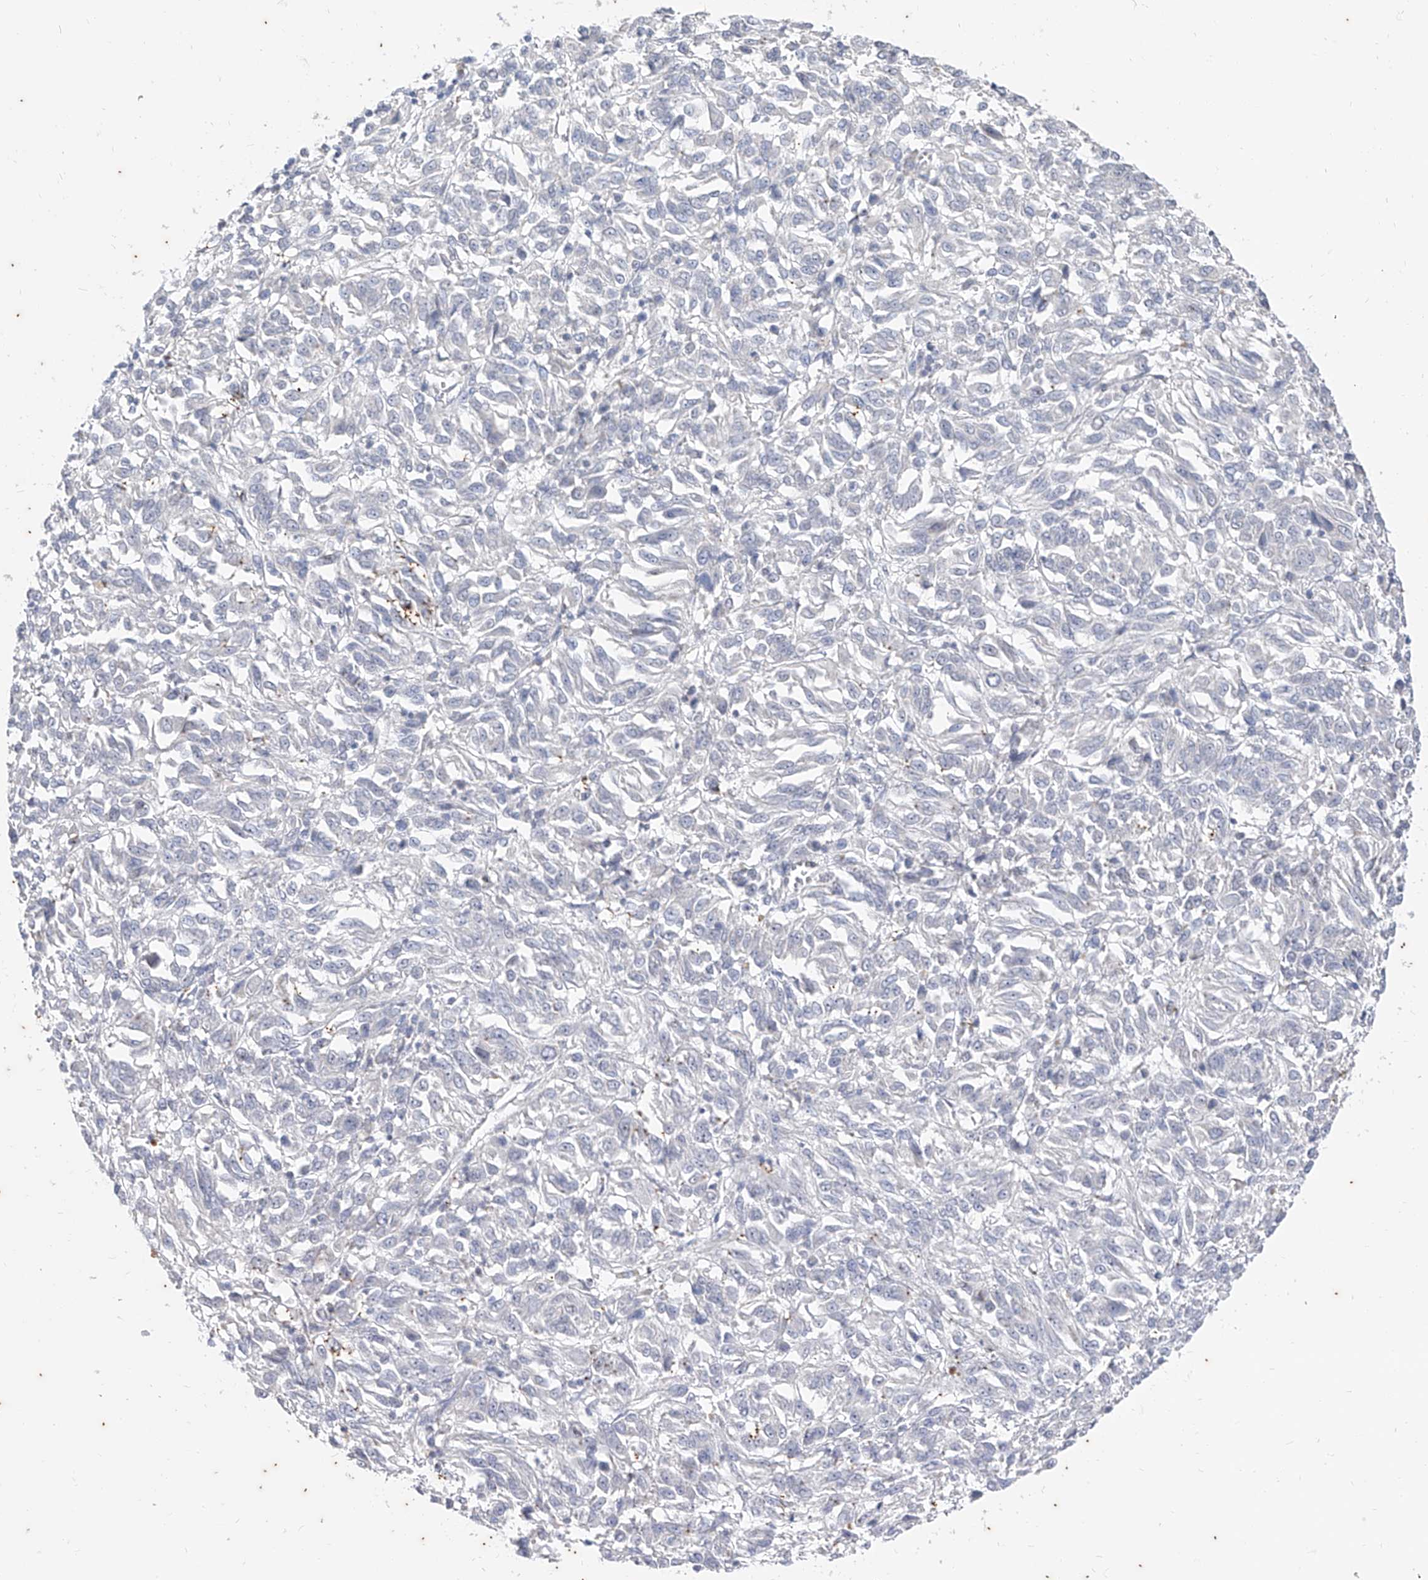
{"staining": {"intensity": "negative", "quantity": "none", "location": "none"}, "tissue": "melanoma", "cell_type": "Tumor cells", "image_type": "cancer", "snomed": [{"axis": "morphology", "description": "Malignant melanoma, Metastatic site"}, {"axis": "topography", "description": "Lung"}], "caption": "IHC of human melanoma reveals no positivity in tumor cells. The staining is performed using DAB brown chromogen with nuclei counter-stained in using hematoxylin.", "gene": "PHF20L1", "patient": {"sex": "male", "age": 64}}